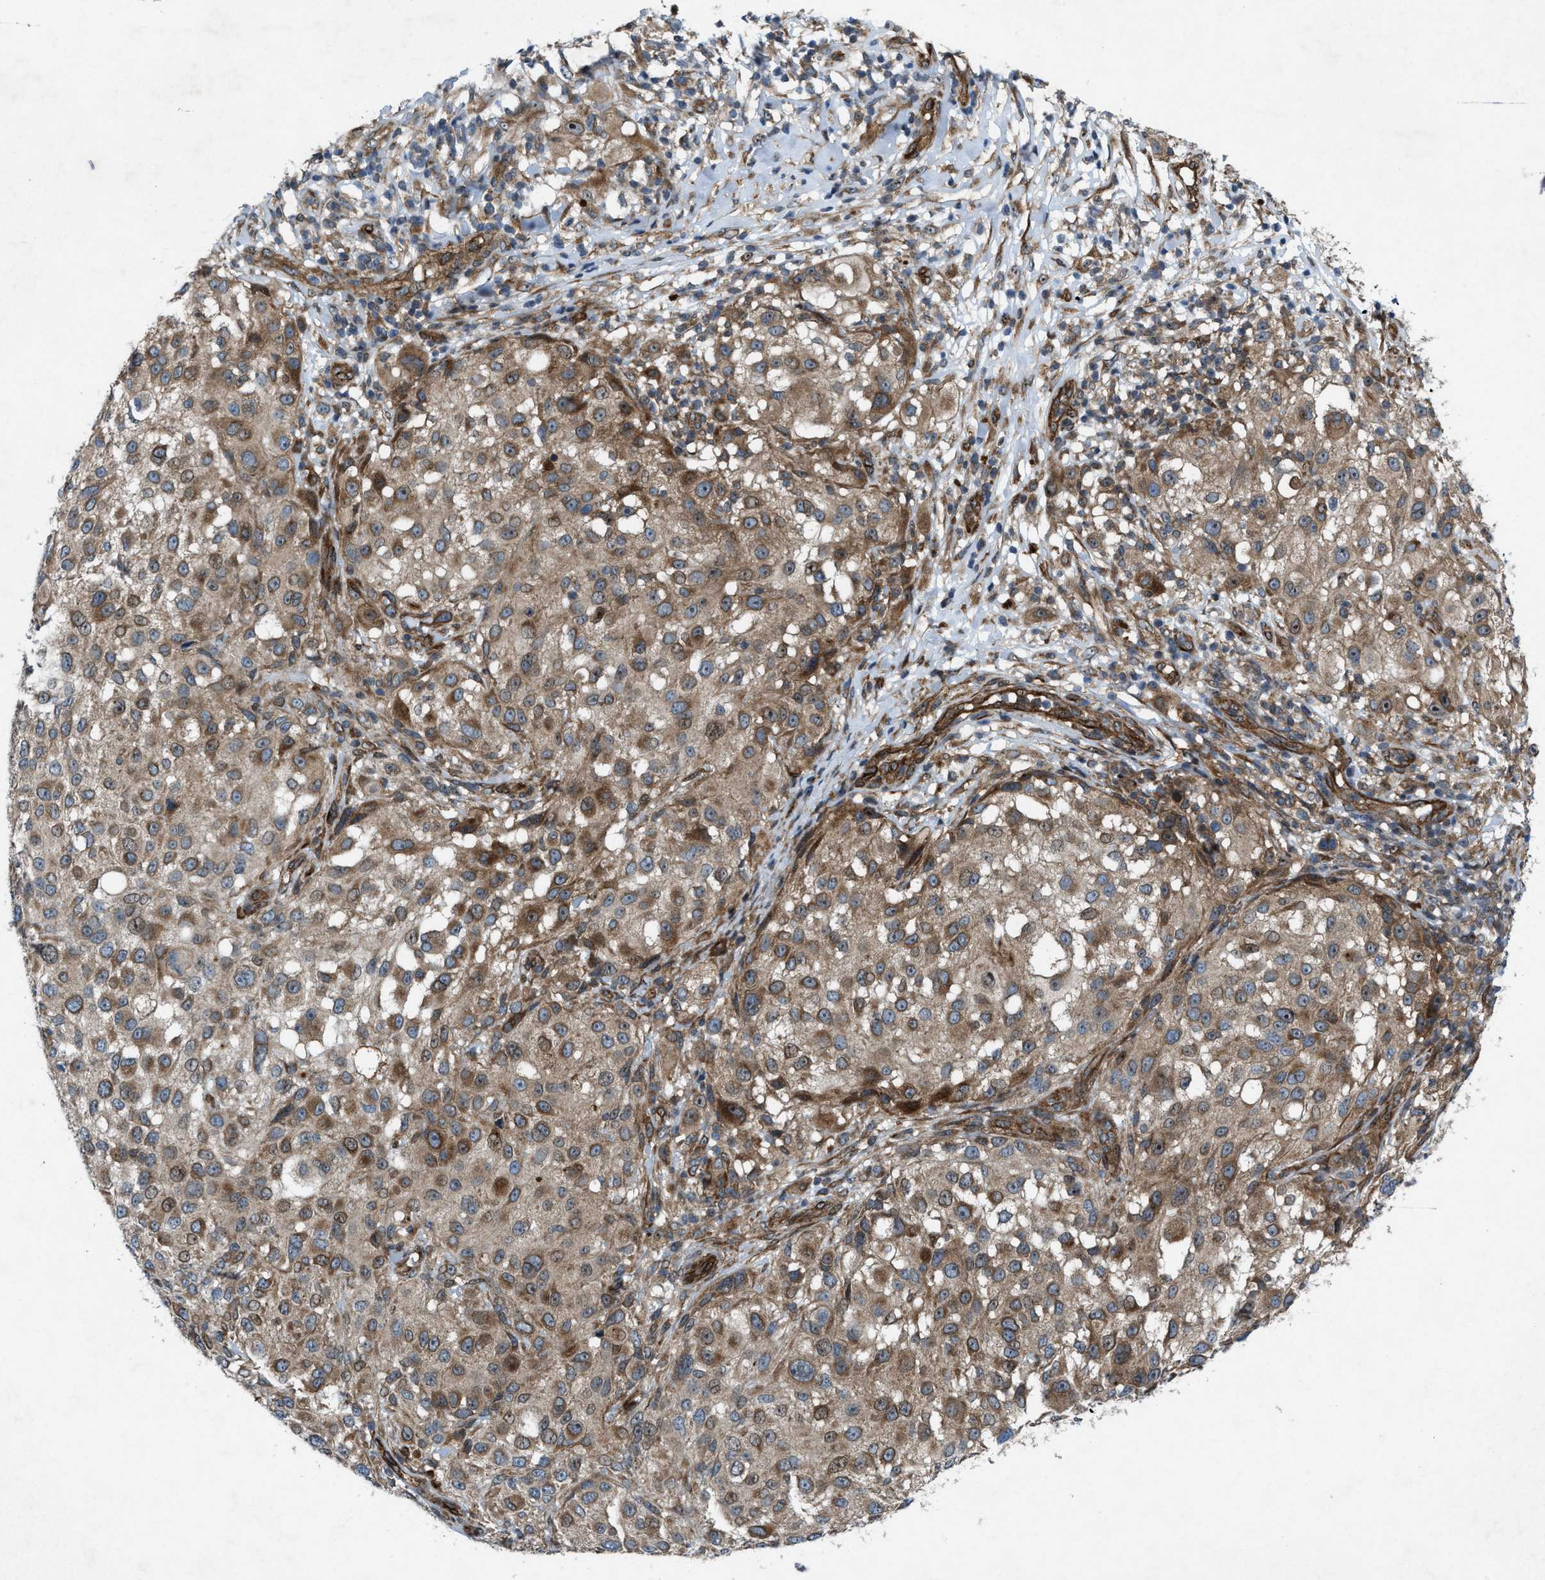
{"staining": {"intensity": "moderate", "quantity": ">75%", "location": "cytoplasmic/membranous"}, "tissue": "melanoma", "cell_type": "Tumor cells", "image_type": "cancer", "snomed": [{"axis": "morphology", "description": "Necrosis, NOS"}, {"axis": "morphology", "description": "Malignant melanoma, NOS"}, {"axis": "topography", "description": "Skin"}], "caption": "IHC of melanoma displays medium levels of moderate cytoplasmic/membranous staining in approximately >75% of tumor cells.", "gene": "URGCP", "patient": {"sex": "female", "age": 87}}